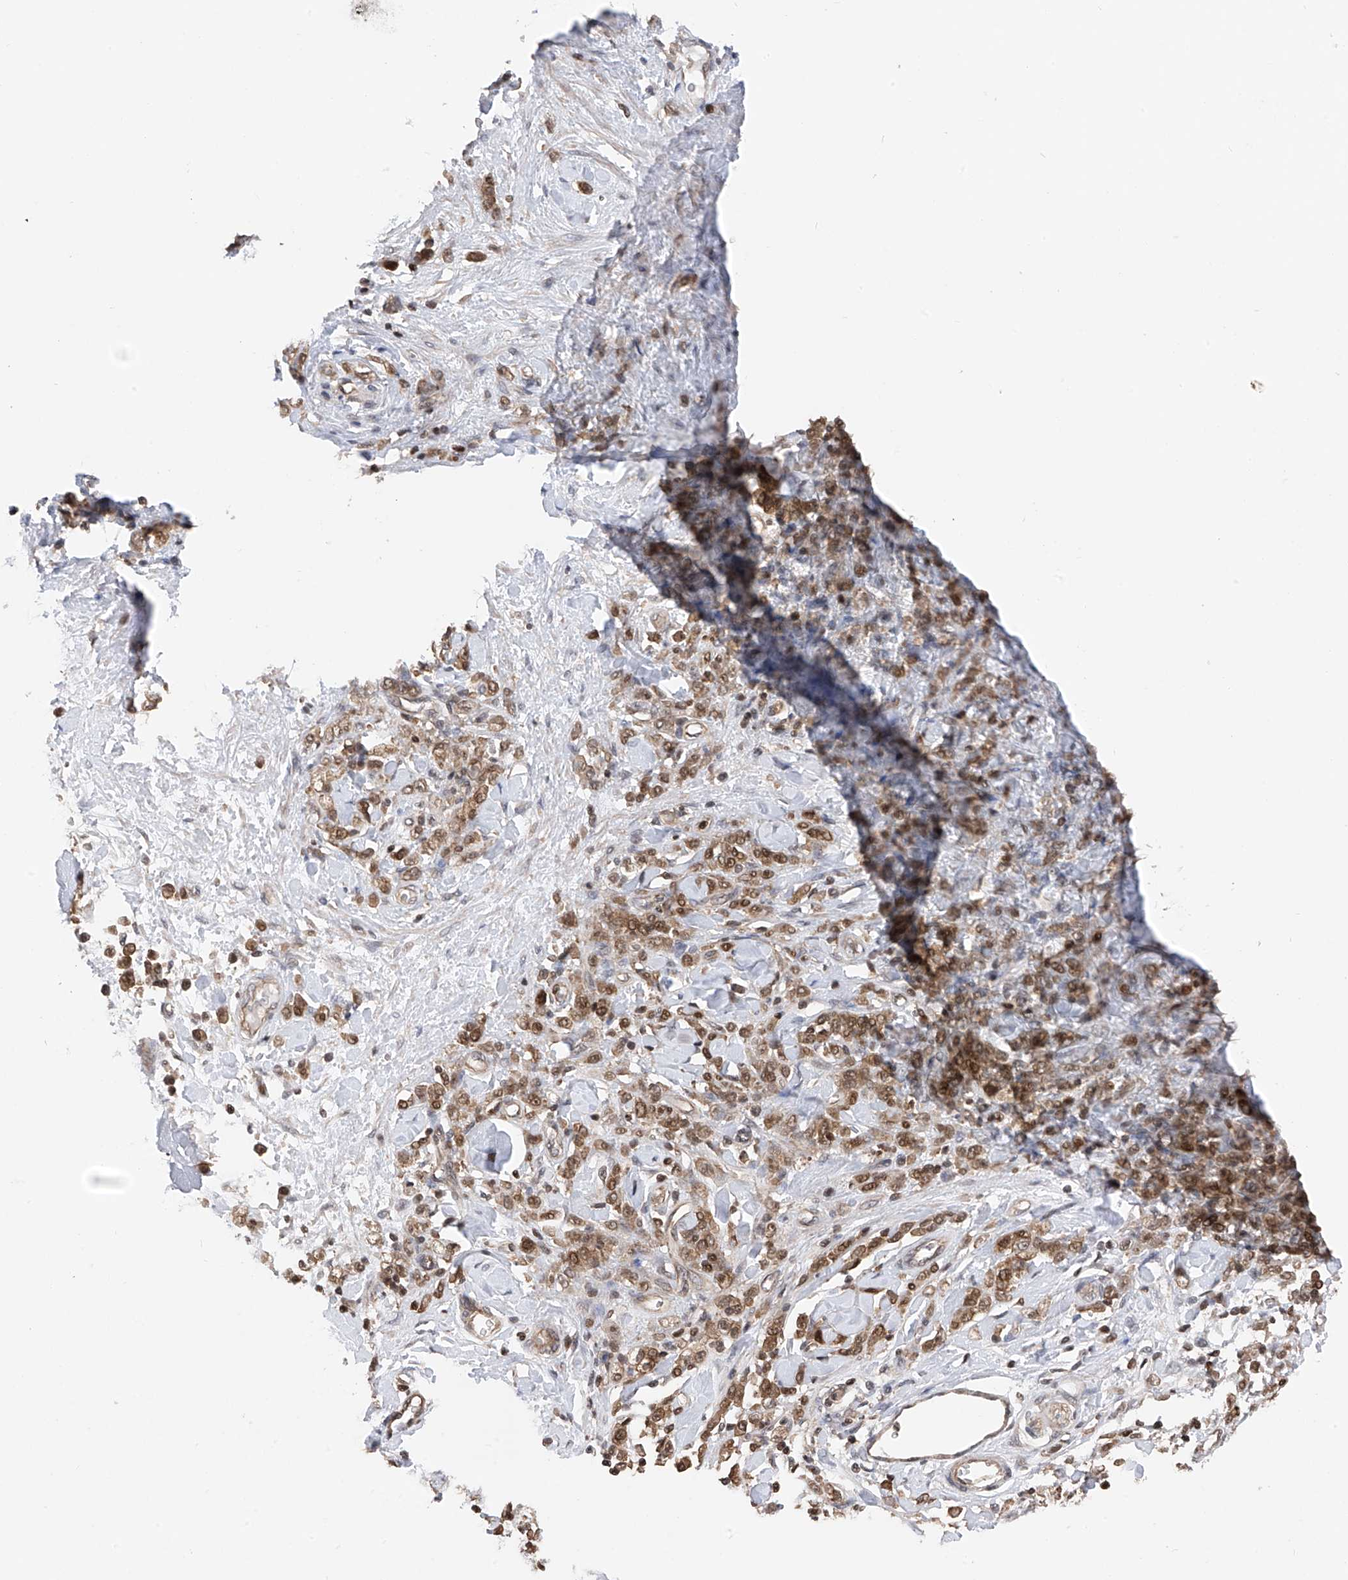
{"staining": {"intensity": "moderate", "quantity": ">75%", "location": "cytoplasmic/membranous,nuclear"}, "tissue": "stomach cancer", "cell_type": "Tumor cells", "image_type": "cancer", "snomed": [{"axis": "morphology", "description": "Normal tissue, NOS"}, {"axis": "morphology", "description": "Adenocarcinoma, NOS"}, {"axis": "topography", "description": "Stomach"}], "caption": "Approximately >75% of tumor cells in stomach cancer demonstrate moderate cytoplasmic/membranous and nuclear protein positivity as visualized by brown immunohistochemical staining.", "gene": "DNAJC9", "patient": {"sex": "male", "age": 82}}